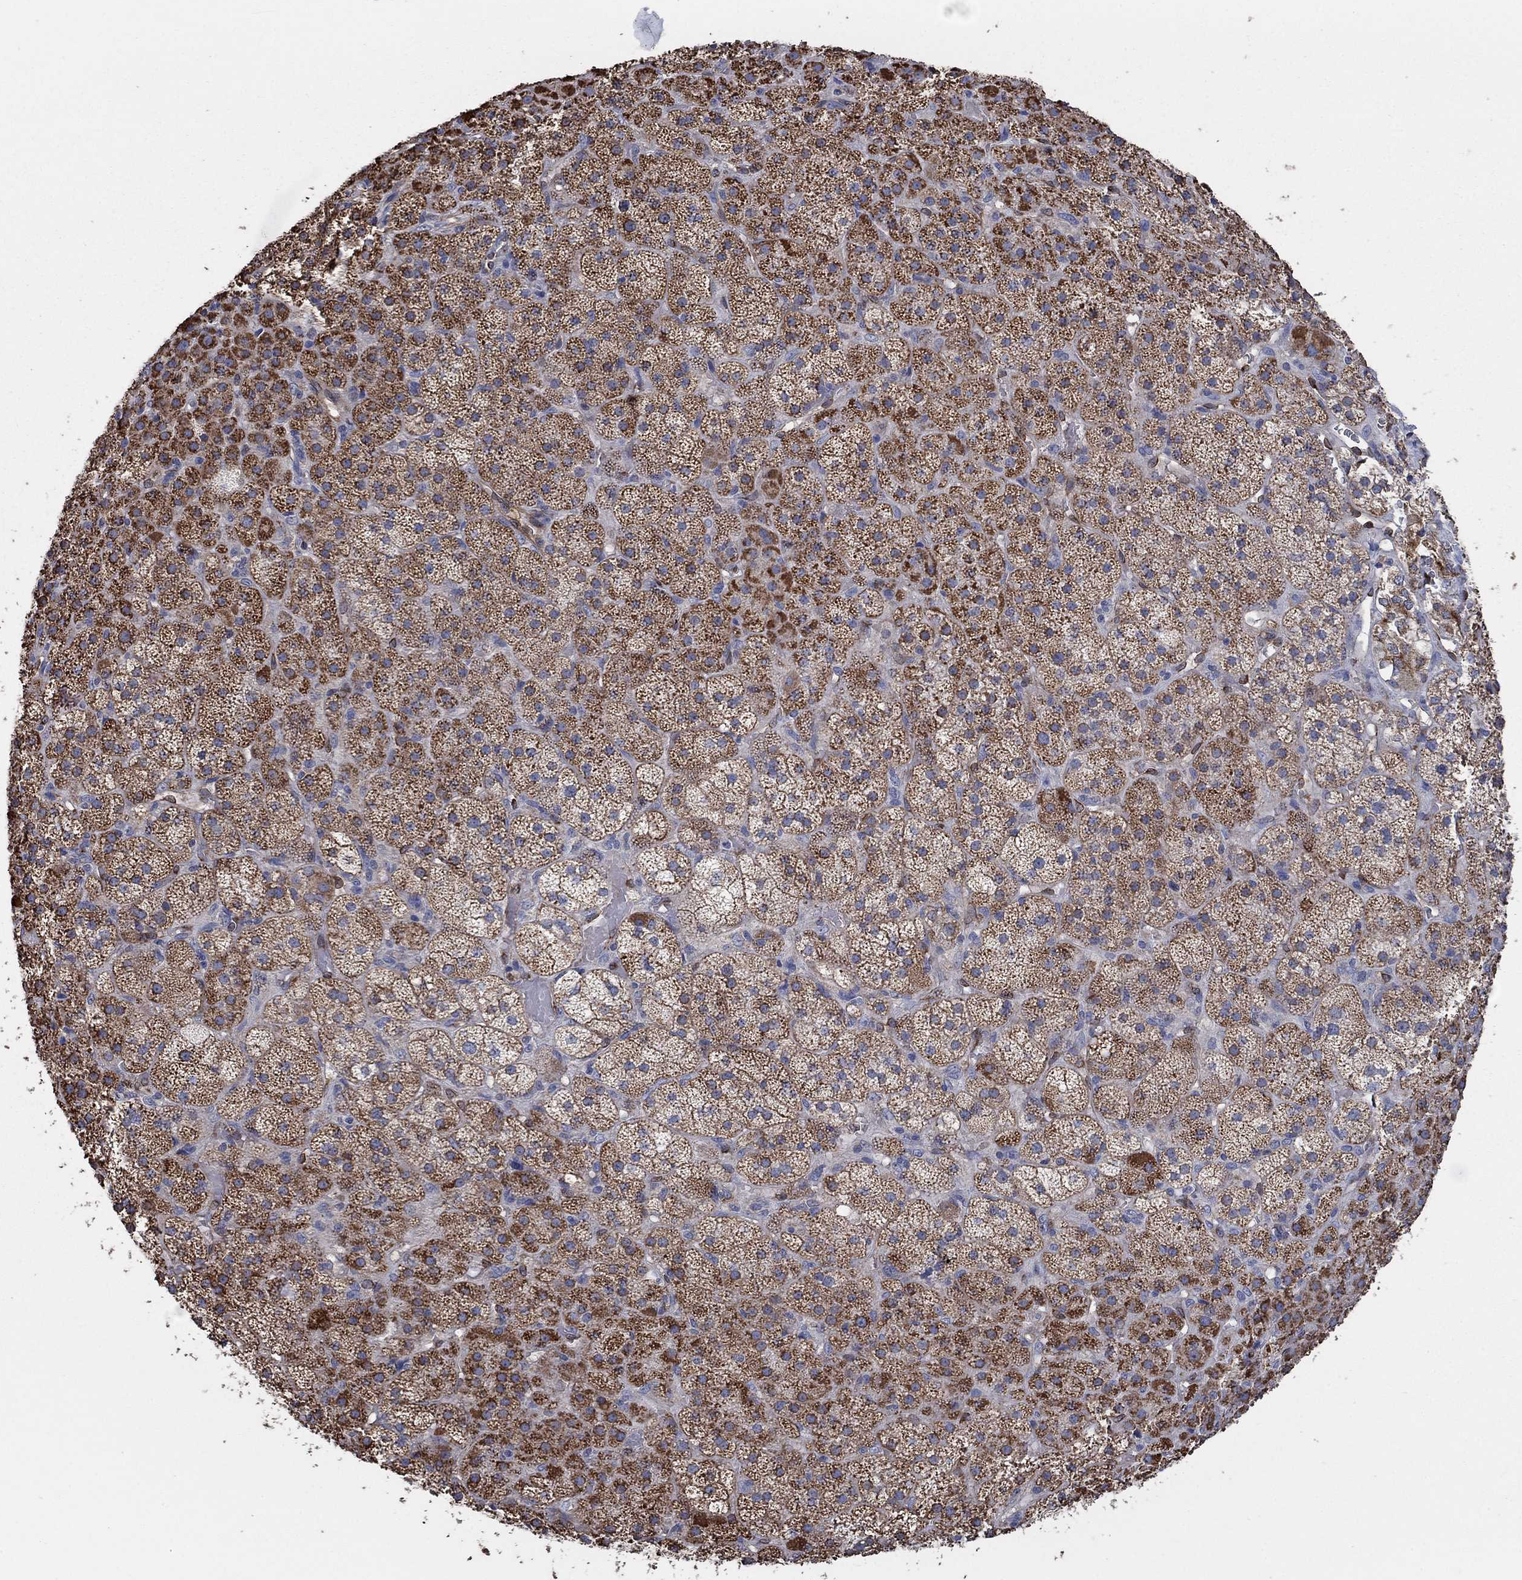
{"staining": {"intensity": "strong", "quantity": "25%-75%", "location": "cytoplasmic/membranous"}, "tissue": "adrenal gland", "cell_type": "Glandular cells", "image_type": "normal", "snomed": [{"axis": "morphology", "description": "Normal tissue, NOS"}, {"axis": "topography", "description": "Adrenal gland"}], "caption": "This is an image of IHC staining of normal adrenal gland, which shows strong positivity in the cytoplasmic/membranous of glandular cells.", "gene": "HID1", "patient": {"sex": "male", "age": 57}}